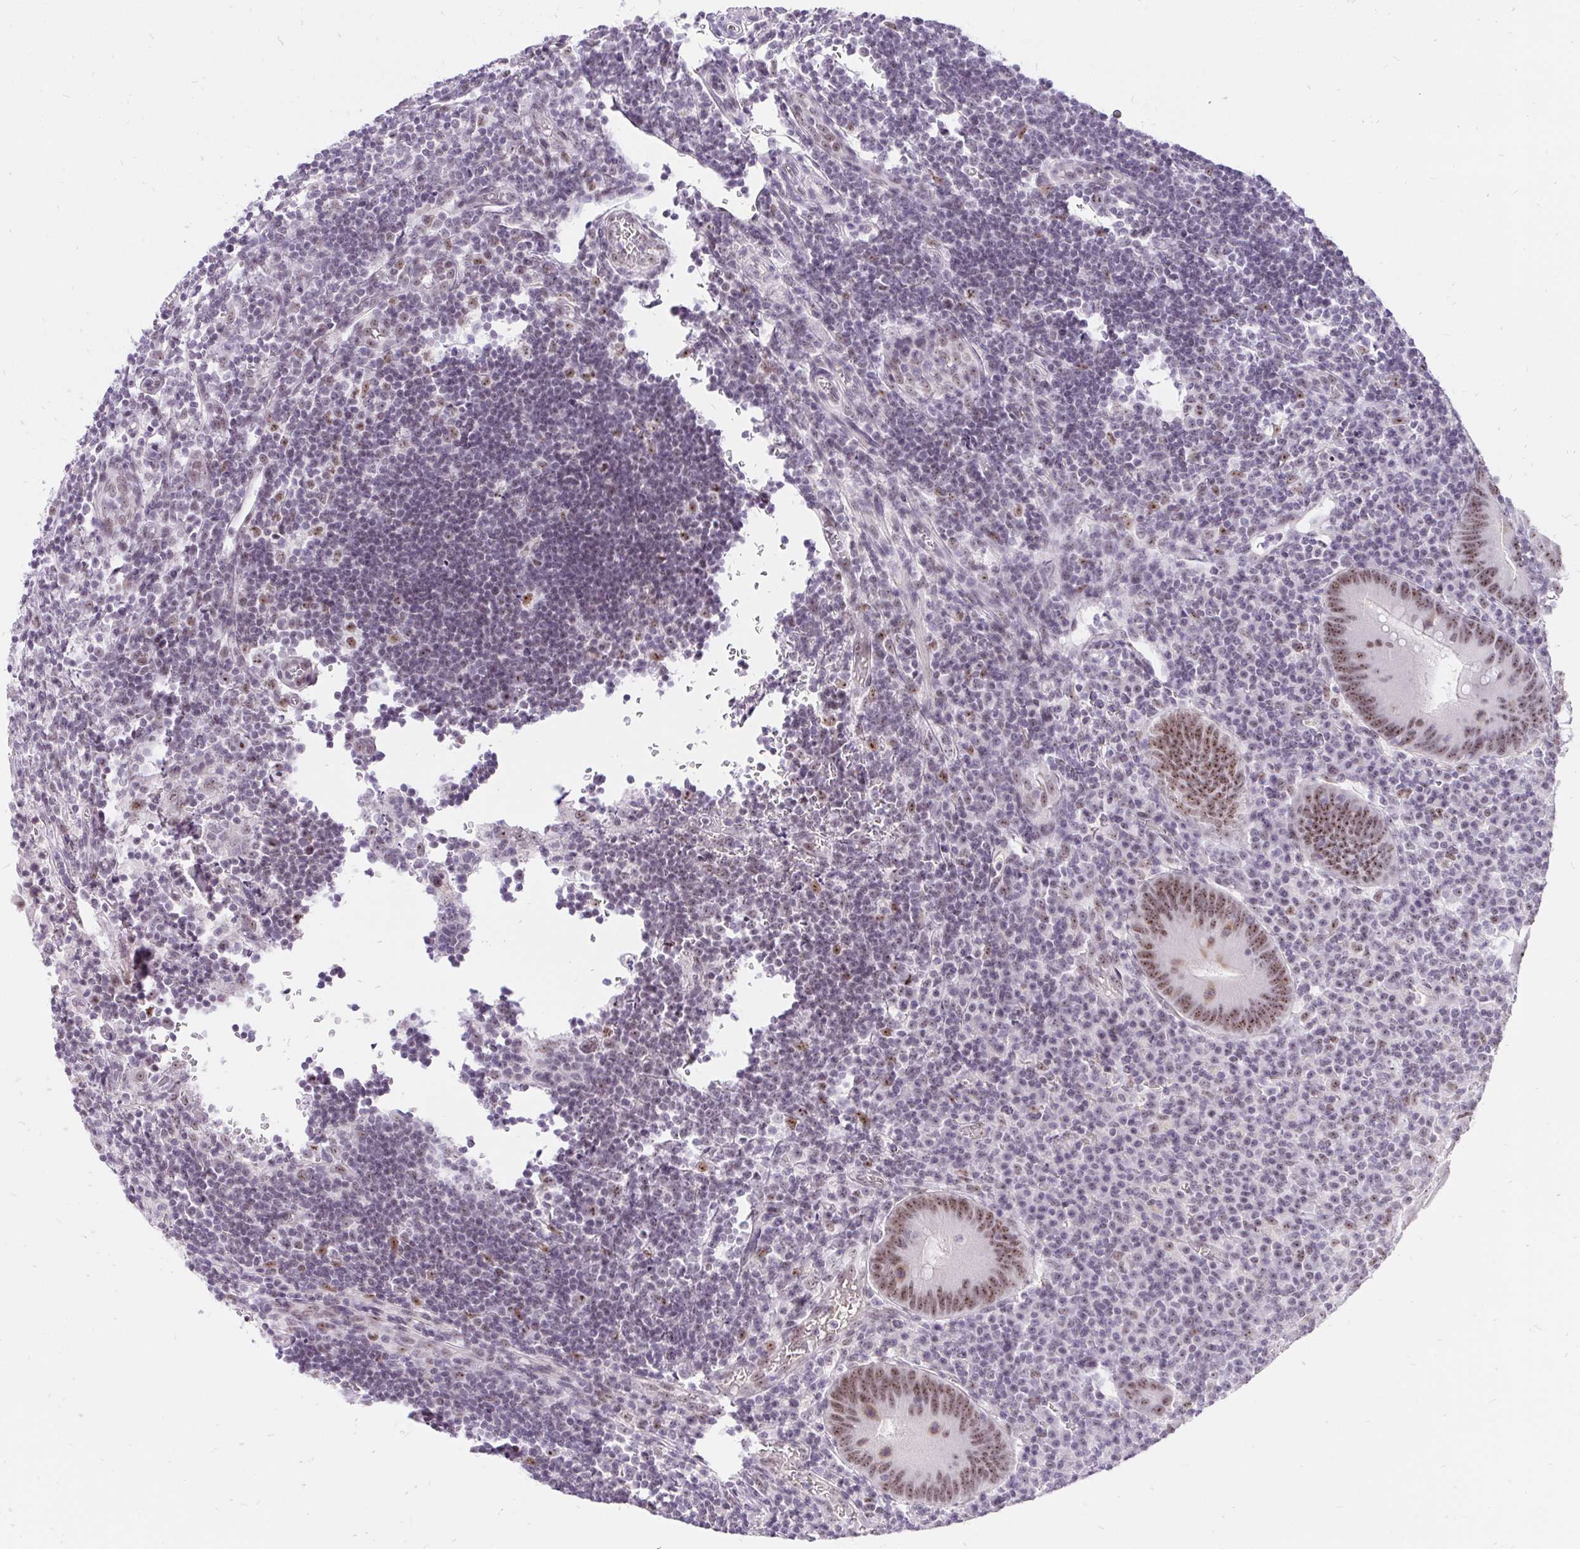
{"staining": {"intensity": "moderate", "quantity": ">75%", "location": "nuclear"}, "tissue": "appendix", "cell_type": "Glandular cells", "image_type": "normal", "snomed": [{"axis": "morphology", "description": "Normal tissue, NOS"}, {"axis": "topography", "description": "Appendix"}], "caption": "Moderate nuclear staining for a protein is present in approximately >75% of glandular cells of unremarkable appendix using IHC.", "gene": "ZNF860", "patient": {"sex": "male", "age": 18}}